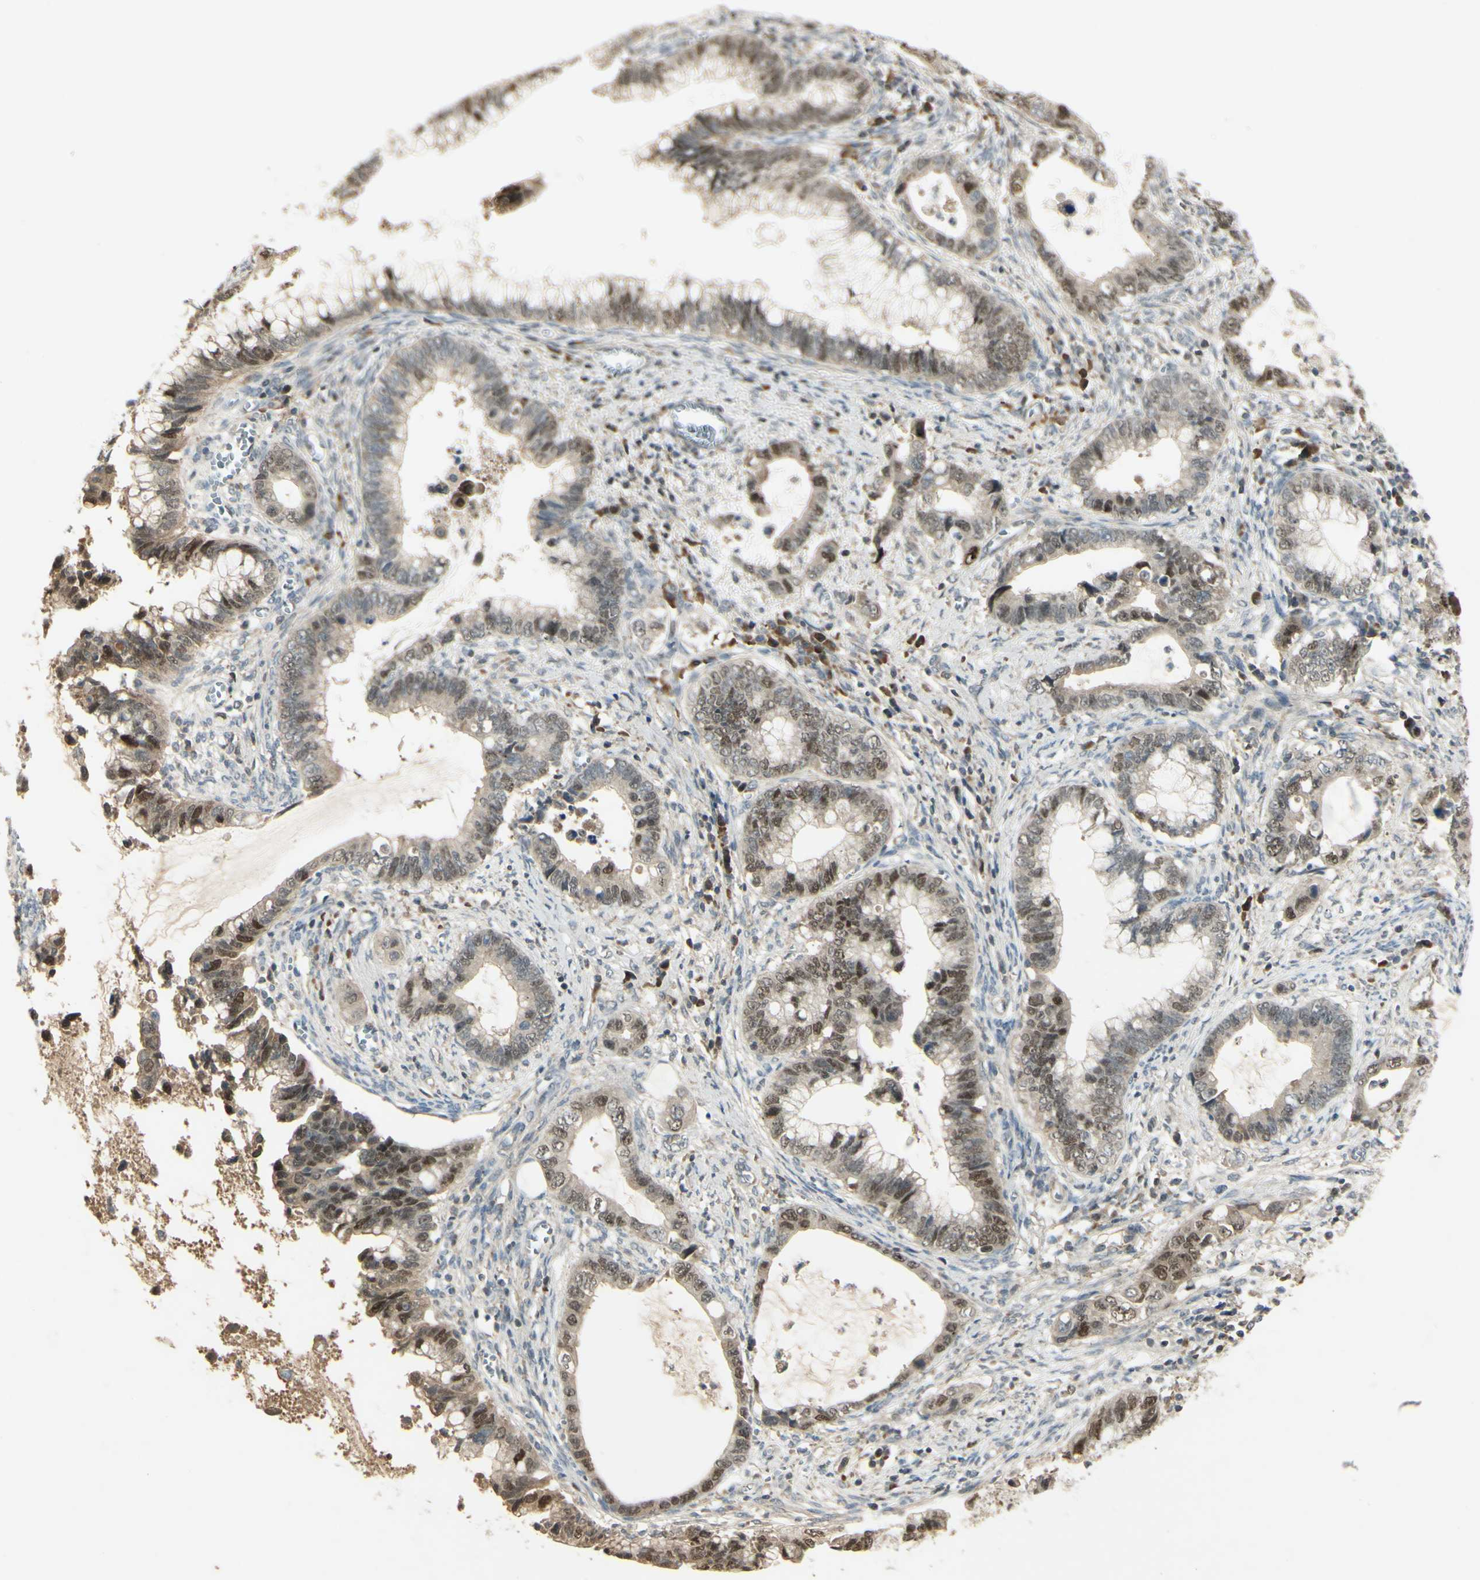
{"staining": {"intensity": "strong", "quantity": "<25%", "location": "nuclear"}, "tissue": "cervical cancer", "cell_type": "Tumor cells", "image_type": "cancer", "snomed": [{"axis": "morphology", "description": "Adenocarcinoma, NOS"}, {"axis": "topography", "description": "Cervix"}], "caption": "A brown stain labels strong nuclear positivity of a protein in human cervical adenocarcinoma tumor cells.", "gene": "RAD18", "patient": {"sex": "female", "age": 44}}